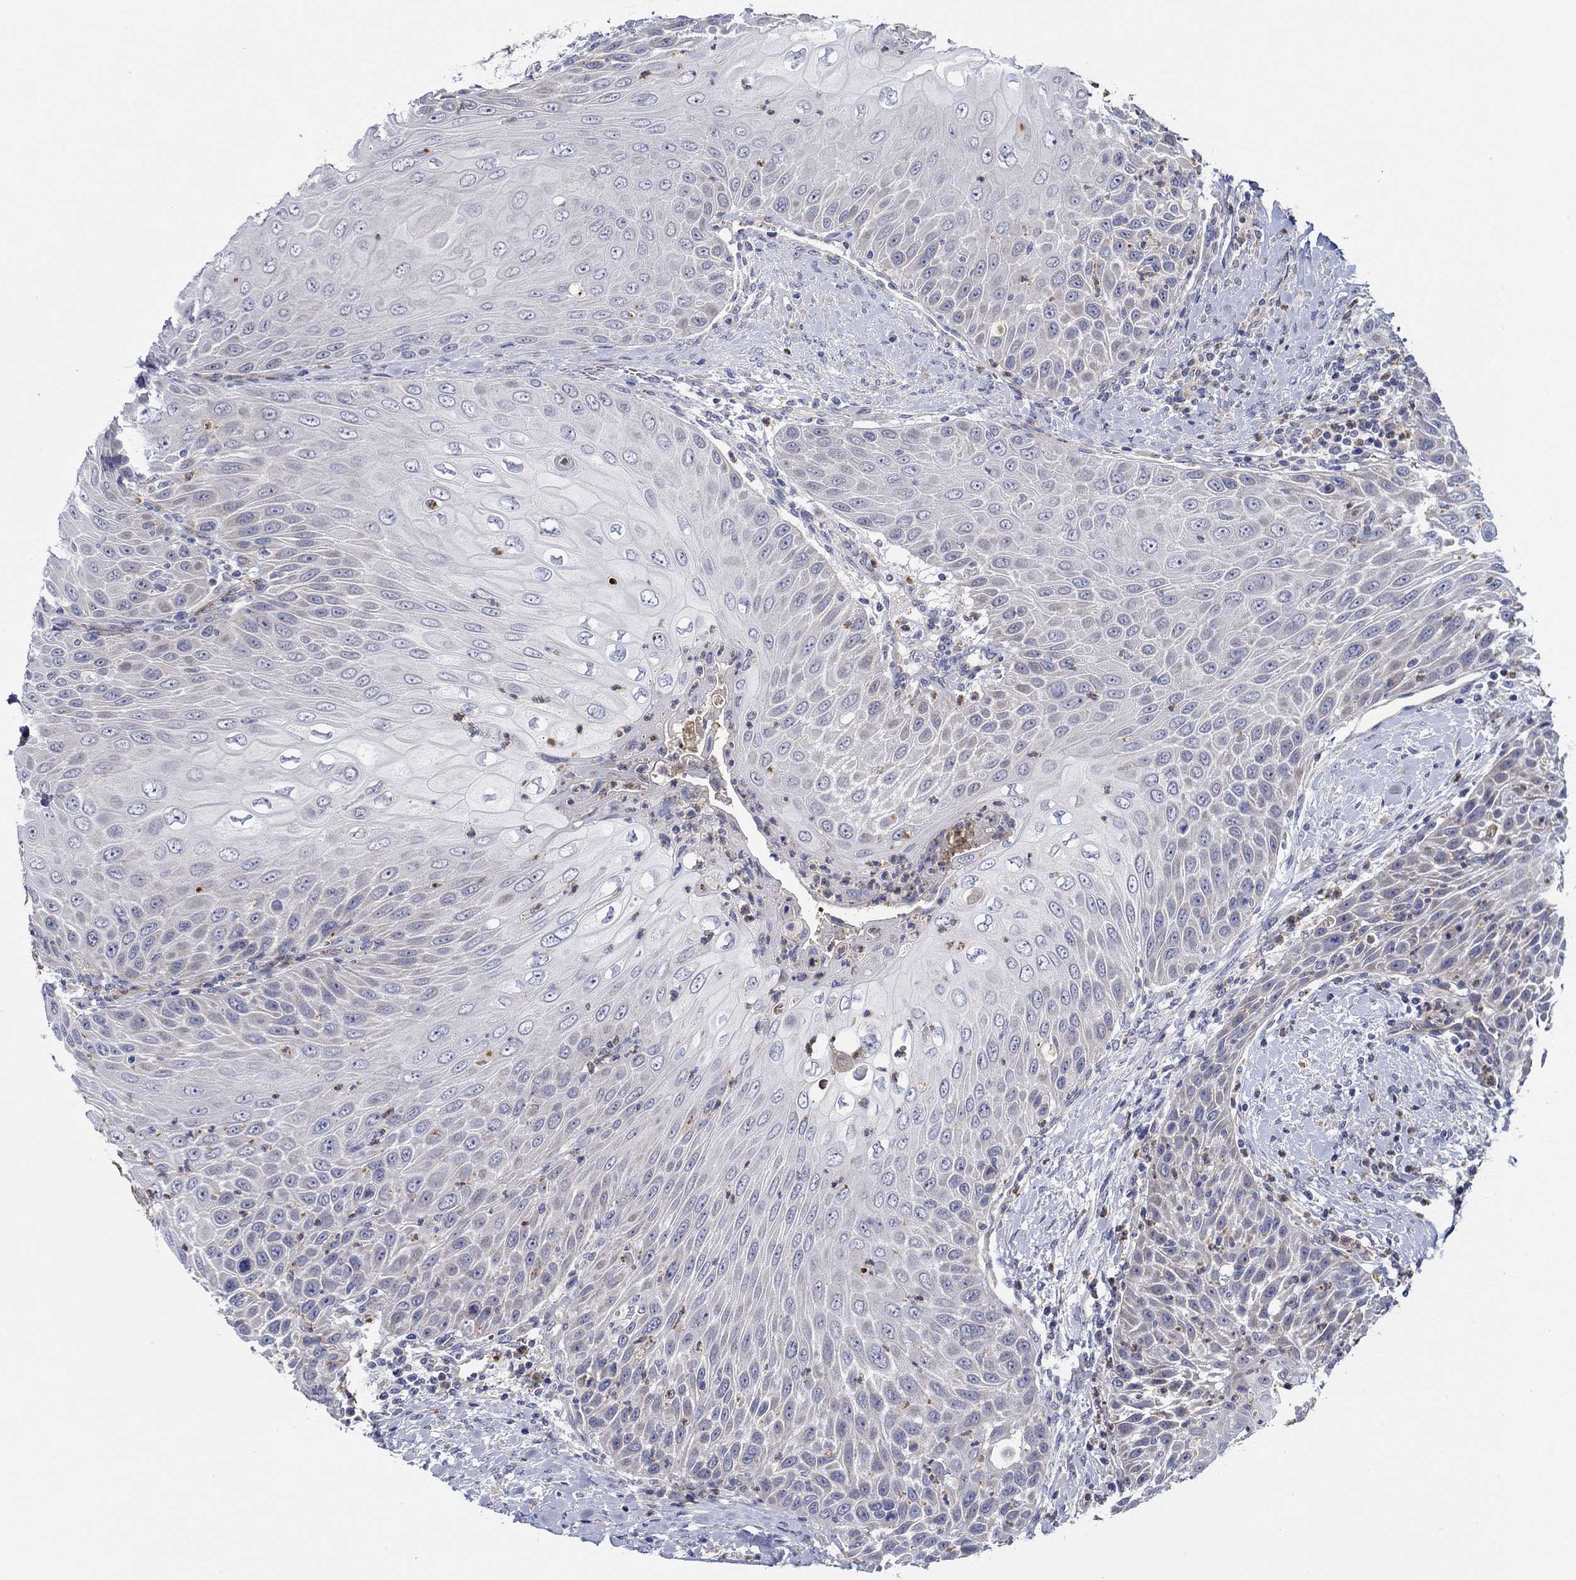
{"staining": {"intensity": "negative", "quantity": "none", "location": "none"}, "tissue": "head and neck cancer", "cell_type": "Tumor cells", "image_type": "cancer", "snomed": [{"axis": "morphology", "description": "Squamous cell carcinoma, NOS"}, {"axis": "topography", "description": "Head-Neck"}], "caption": "A high-resolution micrograph shows immunohistochemistry staining of head and neck squamous cell carcinoma, which demonstrates no significant staining in tumor cells.", "gene": "CFAP61", "patient": {"sex": "male", "age": 69}}